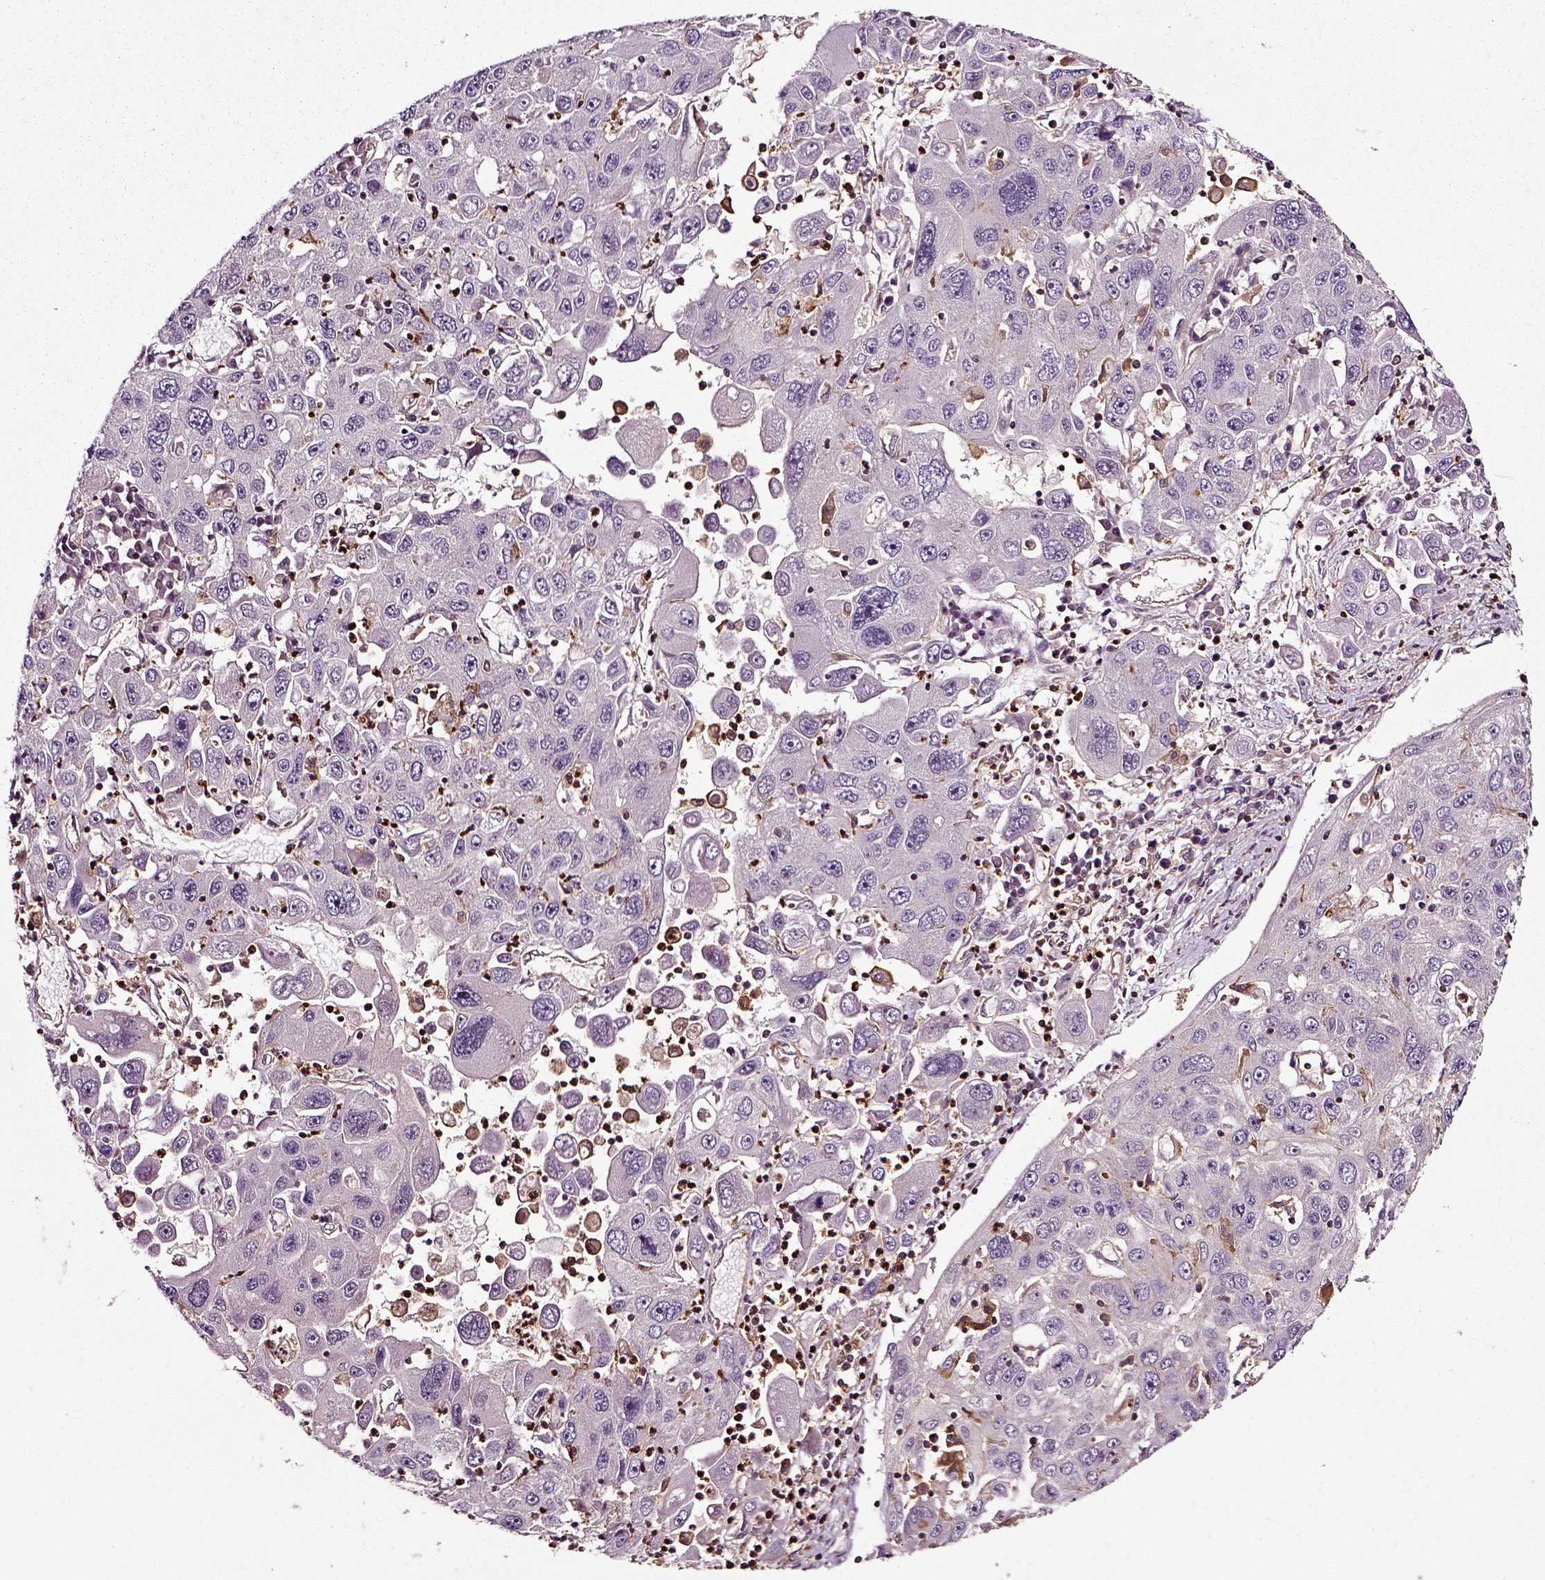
{"staining": {"intensity": "negative", "quantity": "none", "location": "none"}, "tissue": "stomach cancer", "cell_type": "Tumor cells", "image_type": "cancer", "snomed": [{"axis": "morphology", "description": "Adenocarcinoma, NOS"}, {"axis": "topography", "description": "Stomach"}], "caption": "Immunohistochemistry (IHC) of human adenocarcinoma (stomach) shows no staining in tumor cells.", "gene": "RHOF", "patient": {"sex": "male", "age": 56}}